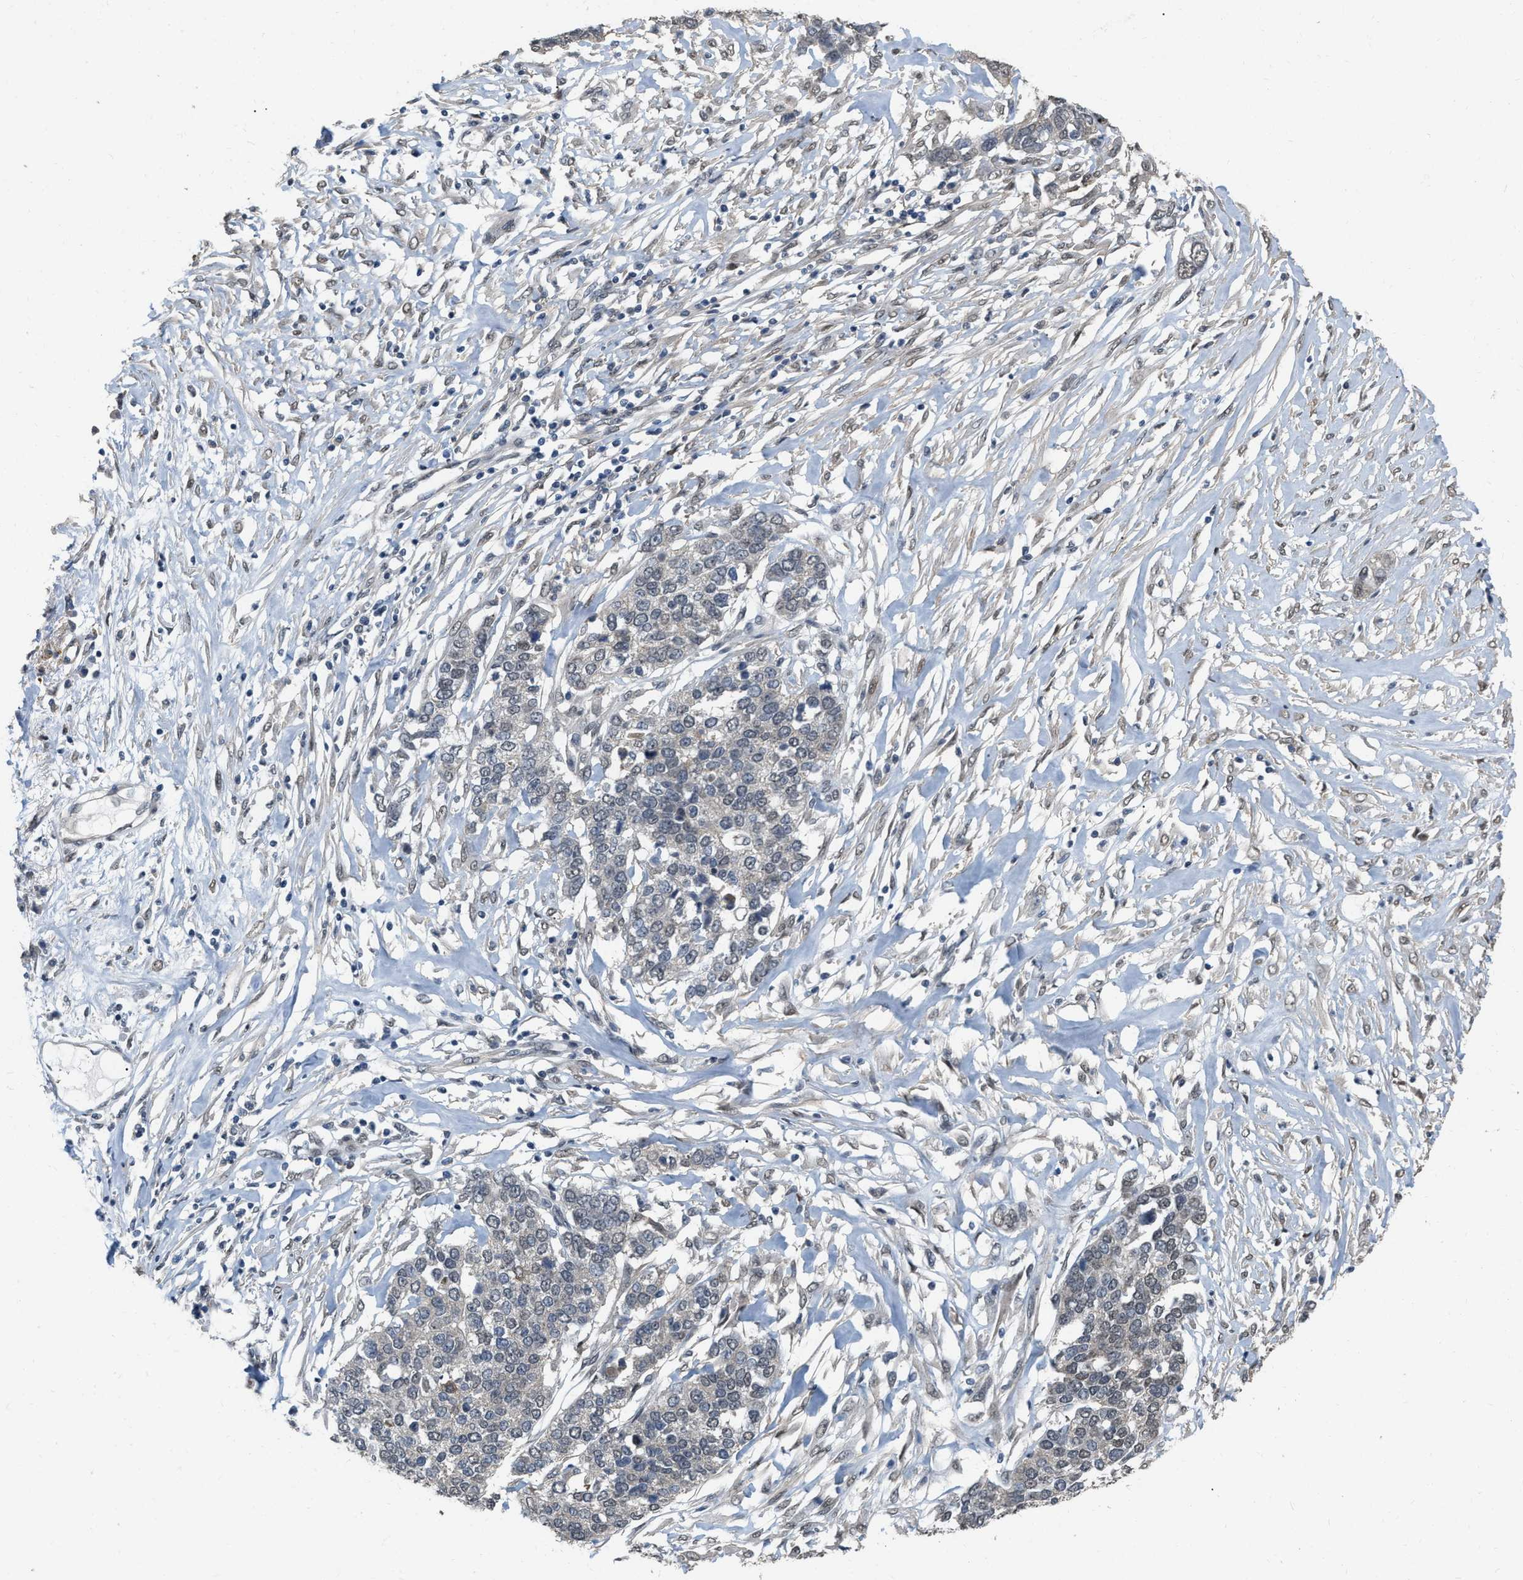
{"staining": {"intensity": "negative", "quantity": "none", "location": "none"}, "tissue": "ovarian cancer", "cell_type": "Tumor cells", "image_type": "cancer", "snomed": [{"axis": "morphology", "description": "Cystadenocarcinoma, serous, NOS"}, {"axis": "topography", "description": "Ovary"}], "caption": "Immunohistochemistry (IHC) histopathology image of ovarian serous cystadenocarcinoma stained for a protein (brown), which displays no positivity in tumor cells. (DAB immunohistochemistry (IHC) with hematoxylin counter stain).", "gene": "RUVBL1", "patient": {"sex": "female", "age": 44}}